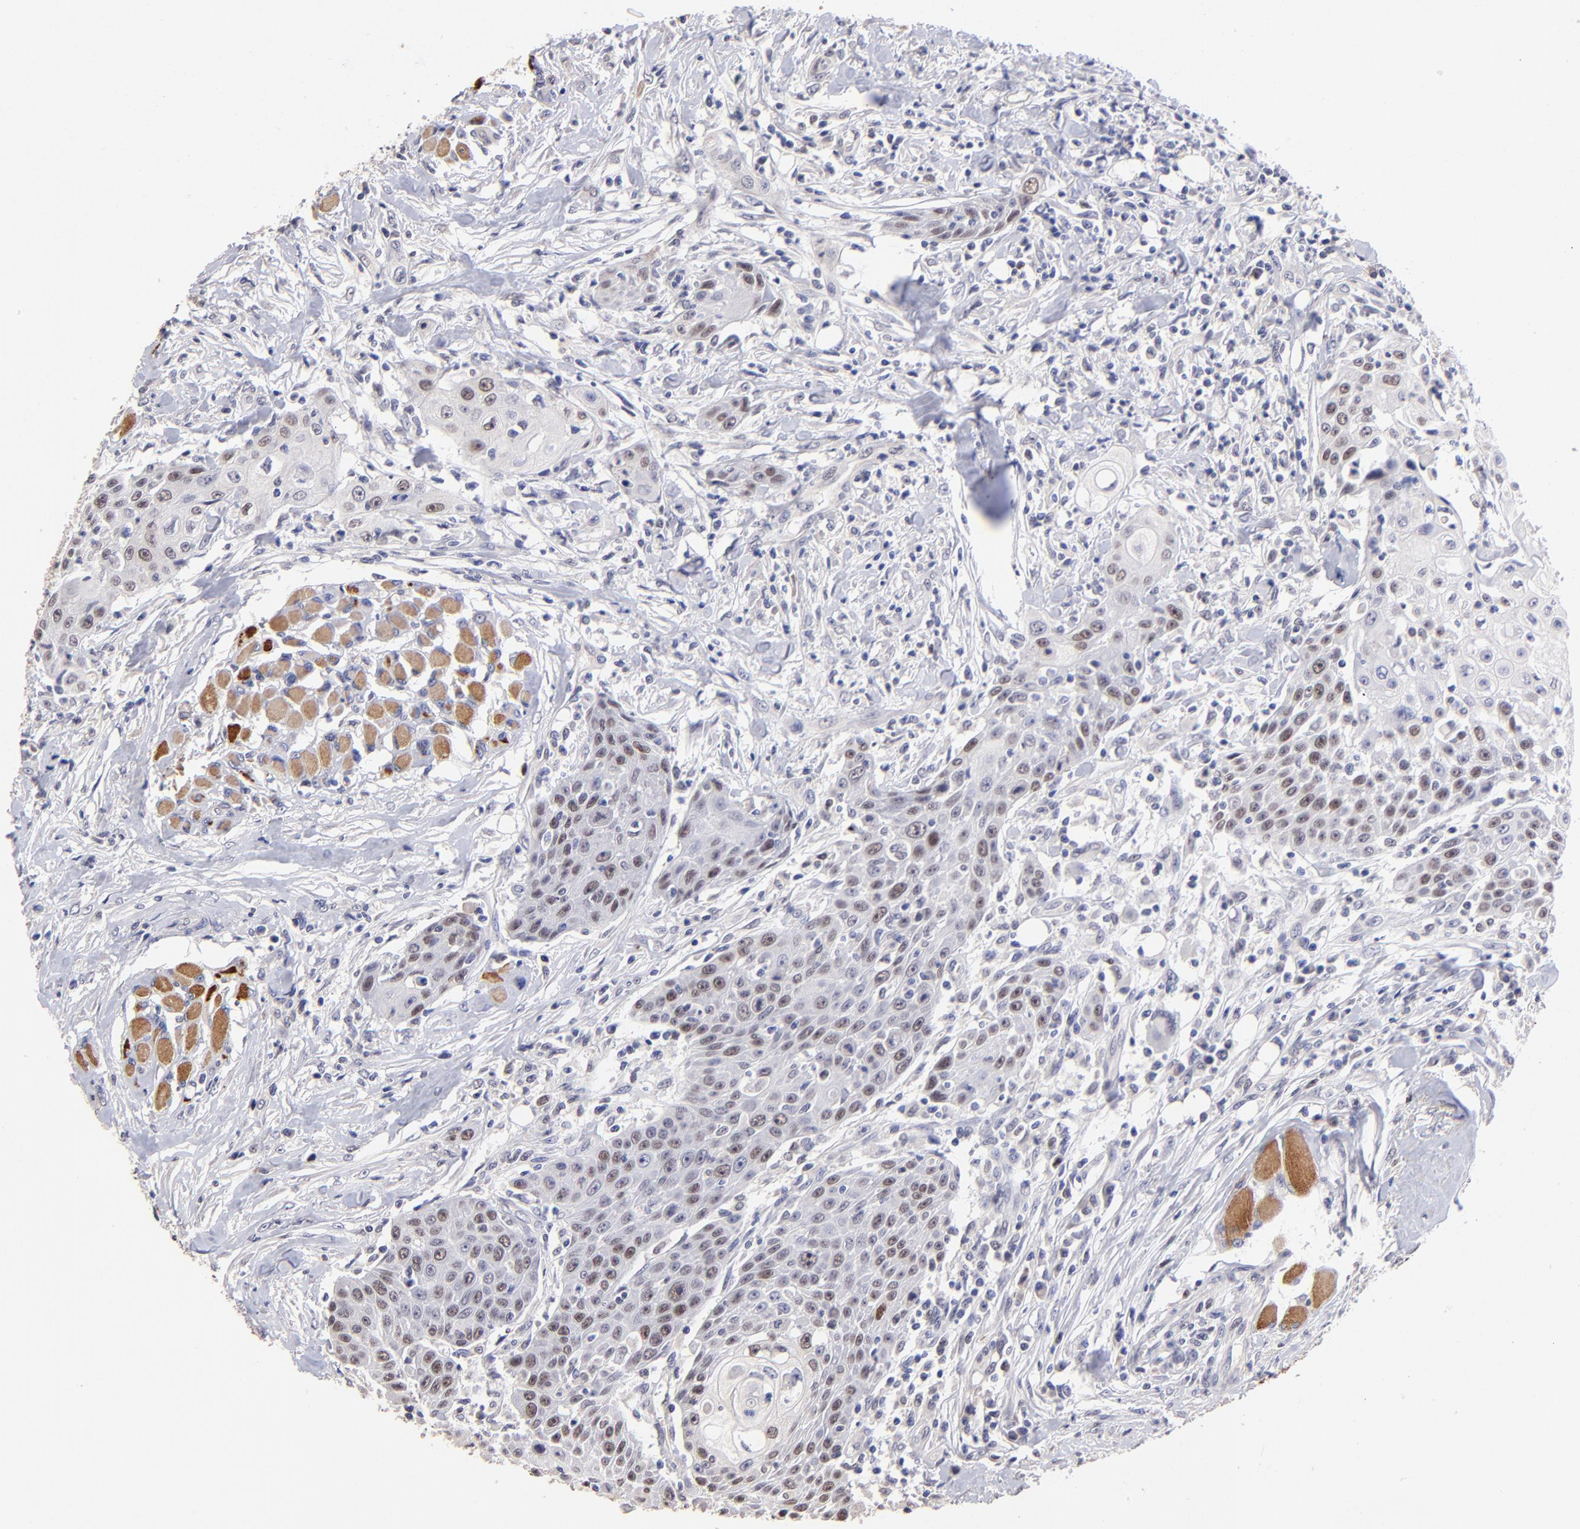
{"staining": {"intensity": "moderate", "quantity": "25%-75%", "location": "nuclear"}, "tissue": "head and neck cancer", "cell_type": "Tumor cells", "image_type": "cancer", "snomed": [{"axis": "morphology", "description": "Squamous cell carcinoma, NOS"}, {"axis": "topography", "description": "Oral tissue"}, {"axis": "topography", "description": "Head-Neck"}], "caption": "About 25%-75% of tumor cells in head and neck cancer (squamous cell carcinoma) demonstrate moderate nuclear protein expression as visualized by brown immunohistochemical staining.", "gene": "DNMT1", "patient": {"sex": "female", "age": 82}}